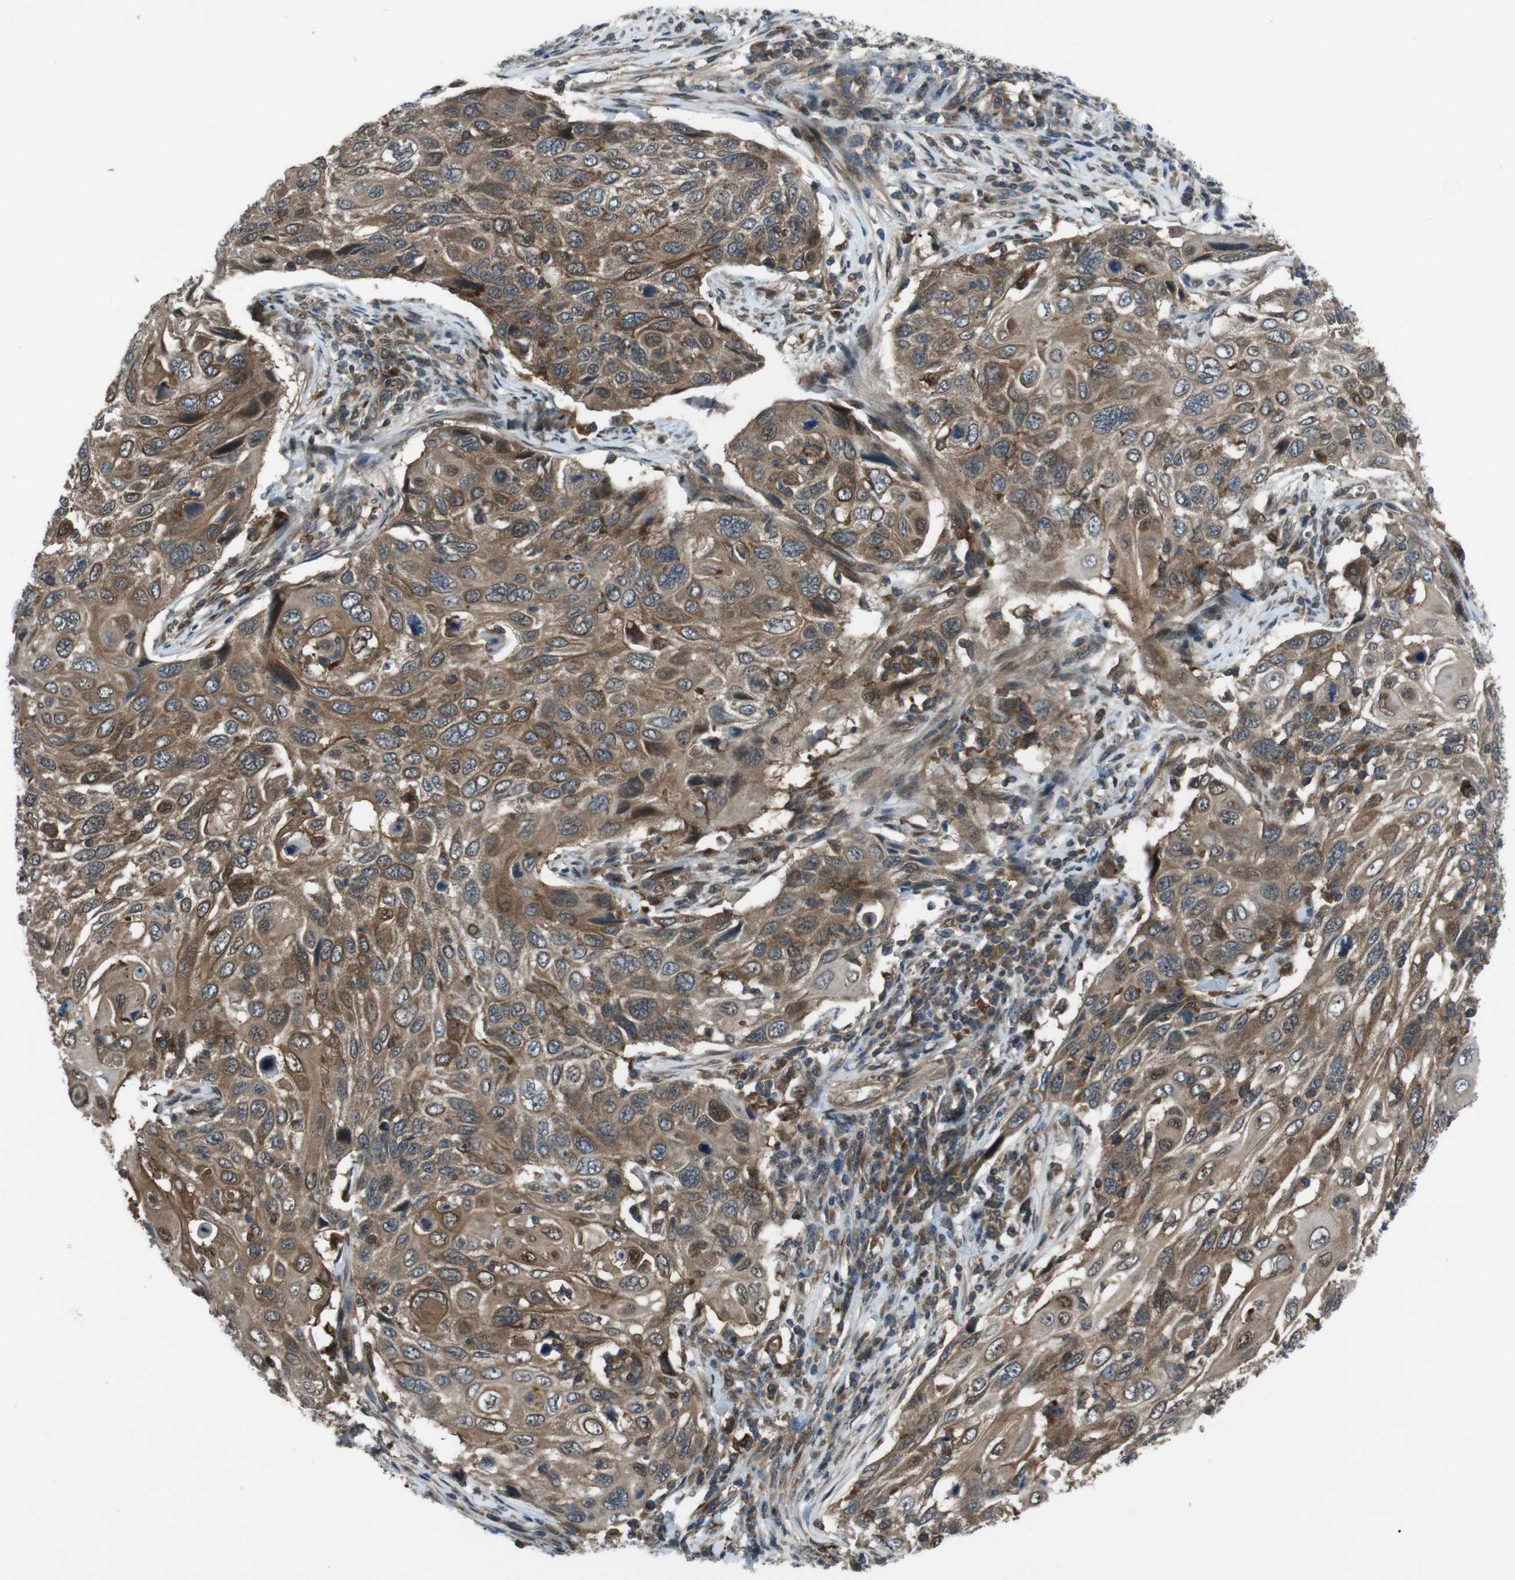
{"staining": {"intensity": "moderate", "quantity": ">75%", "location": "cytoplasmic/membranous"}, "tissue": "cervical cancer", "cell_type": "Tumor cells", "image_type": "cancer", "snomed": [{"axis": "morphology", "description": "Squamous cell carcinoma, NOS"}, {"axis": "topography", "description": "Cervix"}], "caption": "Human cervical squamous cell carcinoma stained with a protein marker reveals moderate staining in tumor cells.", "gene": "SLC27A4", "patient": {"sex": "female", "age": 70}}